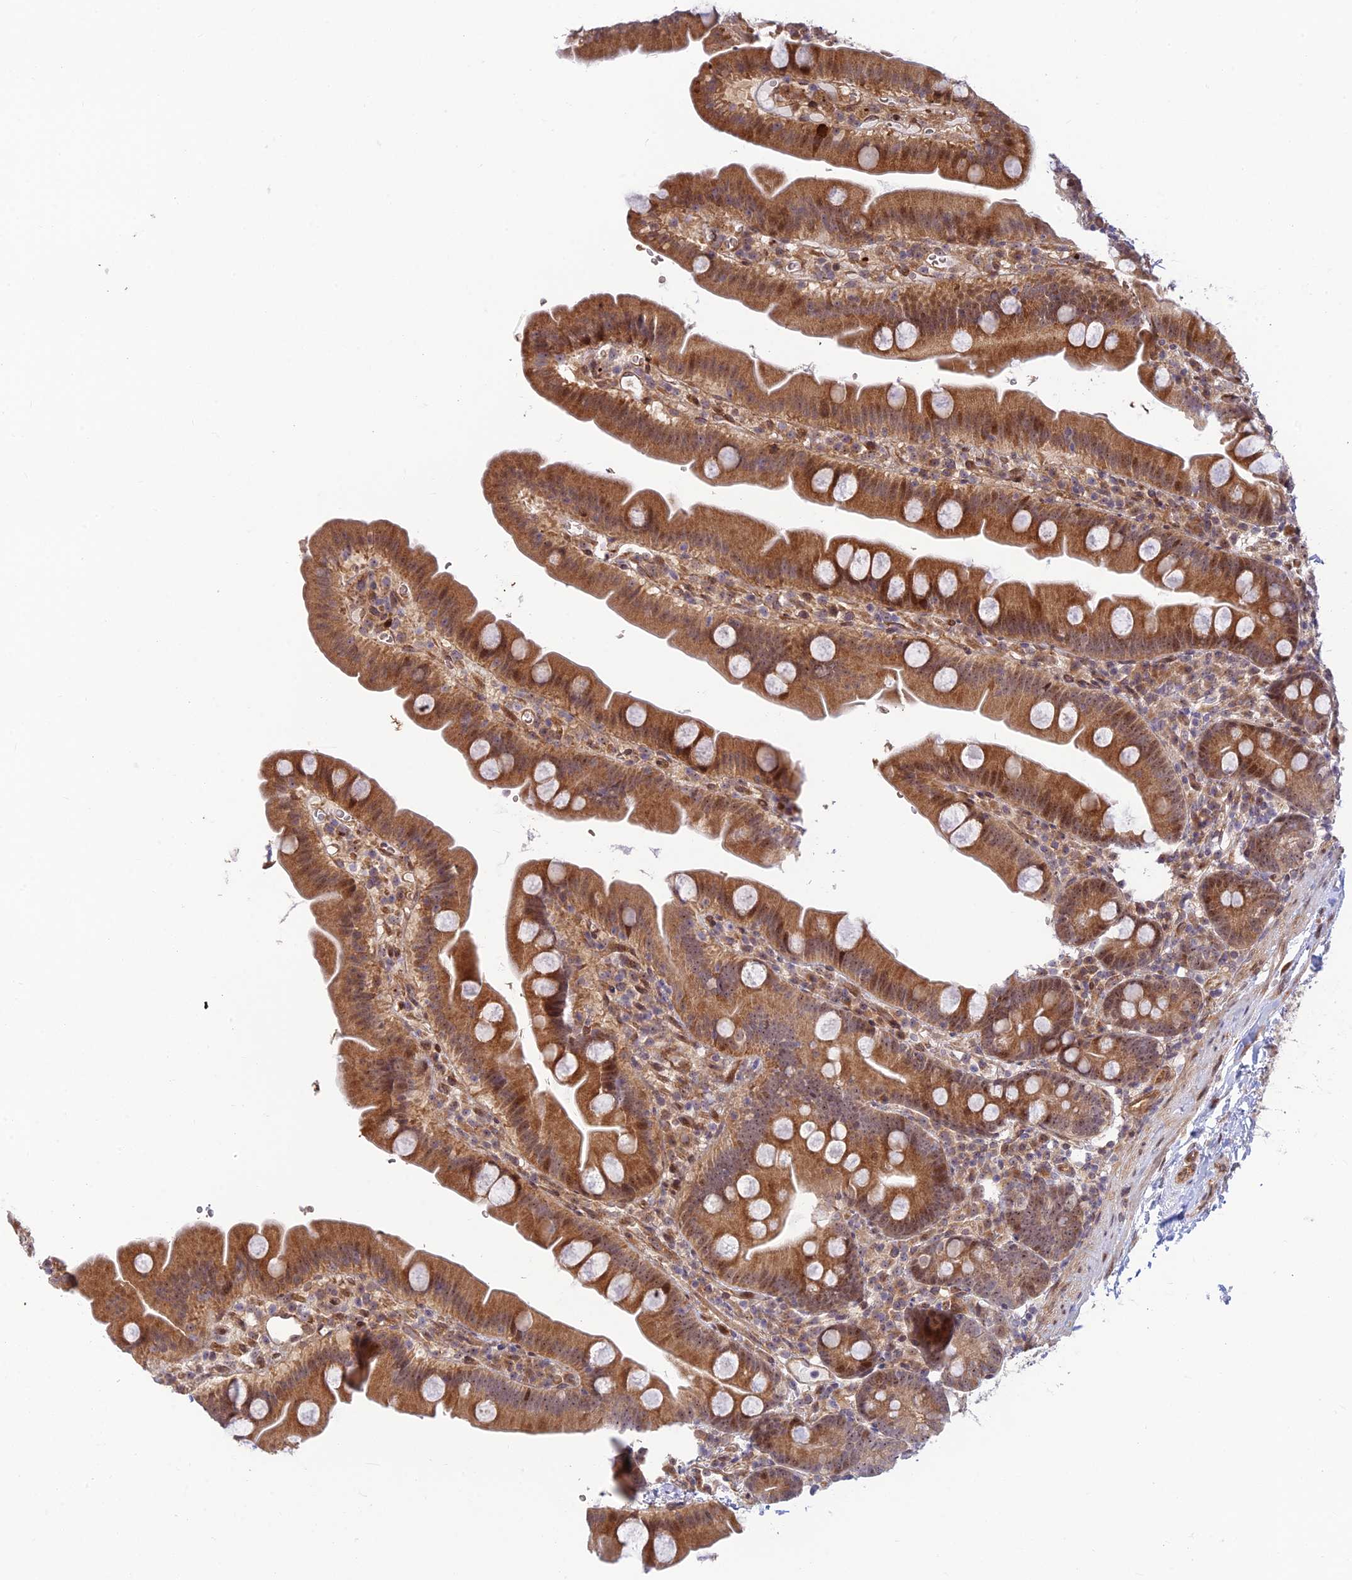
{"staining": {"intensity": "strong", "quantity": "25%-75%", "location": "cytoplasmic/membranous,nuclear"}, "tissue": "small intestine", "cell_type": "Glandular cells", "image_type": "normal", "snomed": [{"axis": "morphology", "description": "Normal tissue, NOS"}, {"axis": "topography", "description": "Small intestine"}], "caption": "Small intestine stained with a brown dye exhibits strong cytoplasmic/membranous,nuclear positive expression in about 25%-75% of glandular cells.", "gene": "UFSP2", "patient": {"sex": "female", "age": 68}}